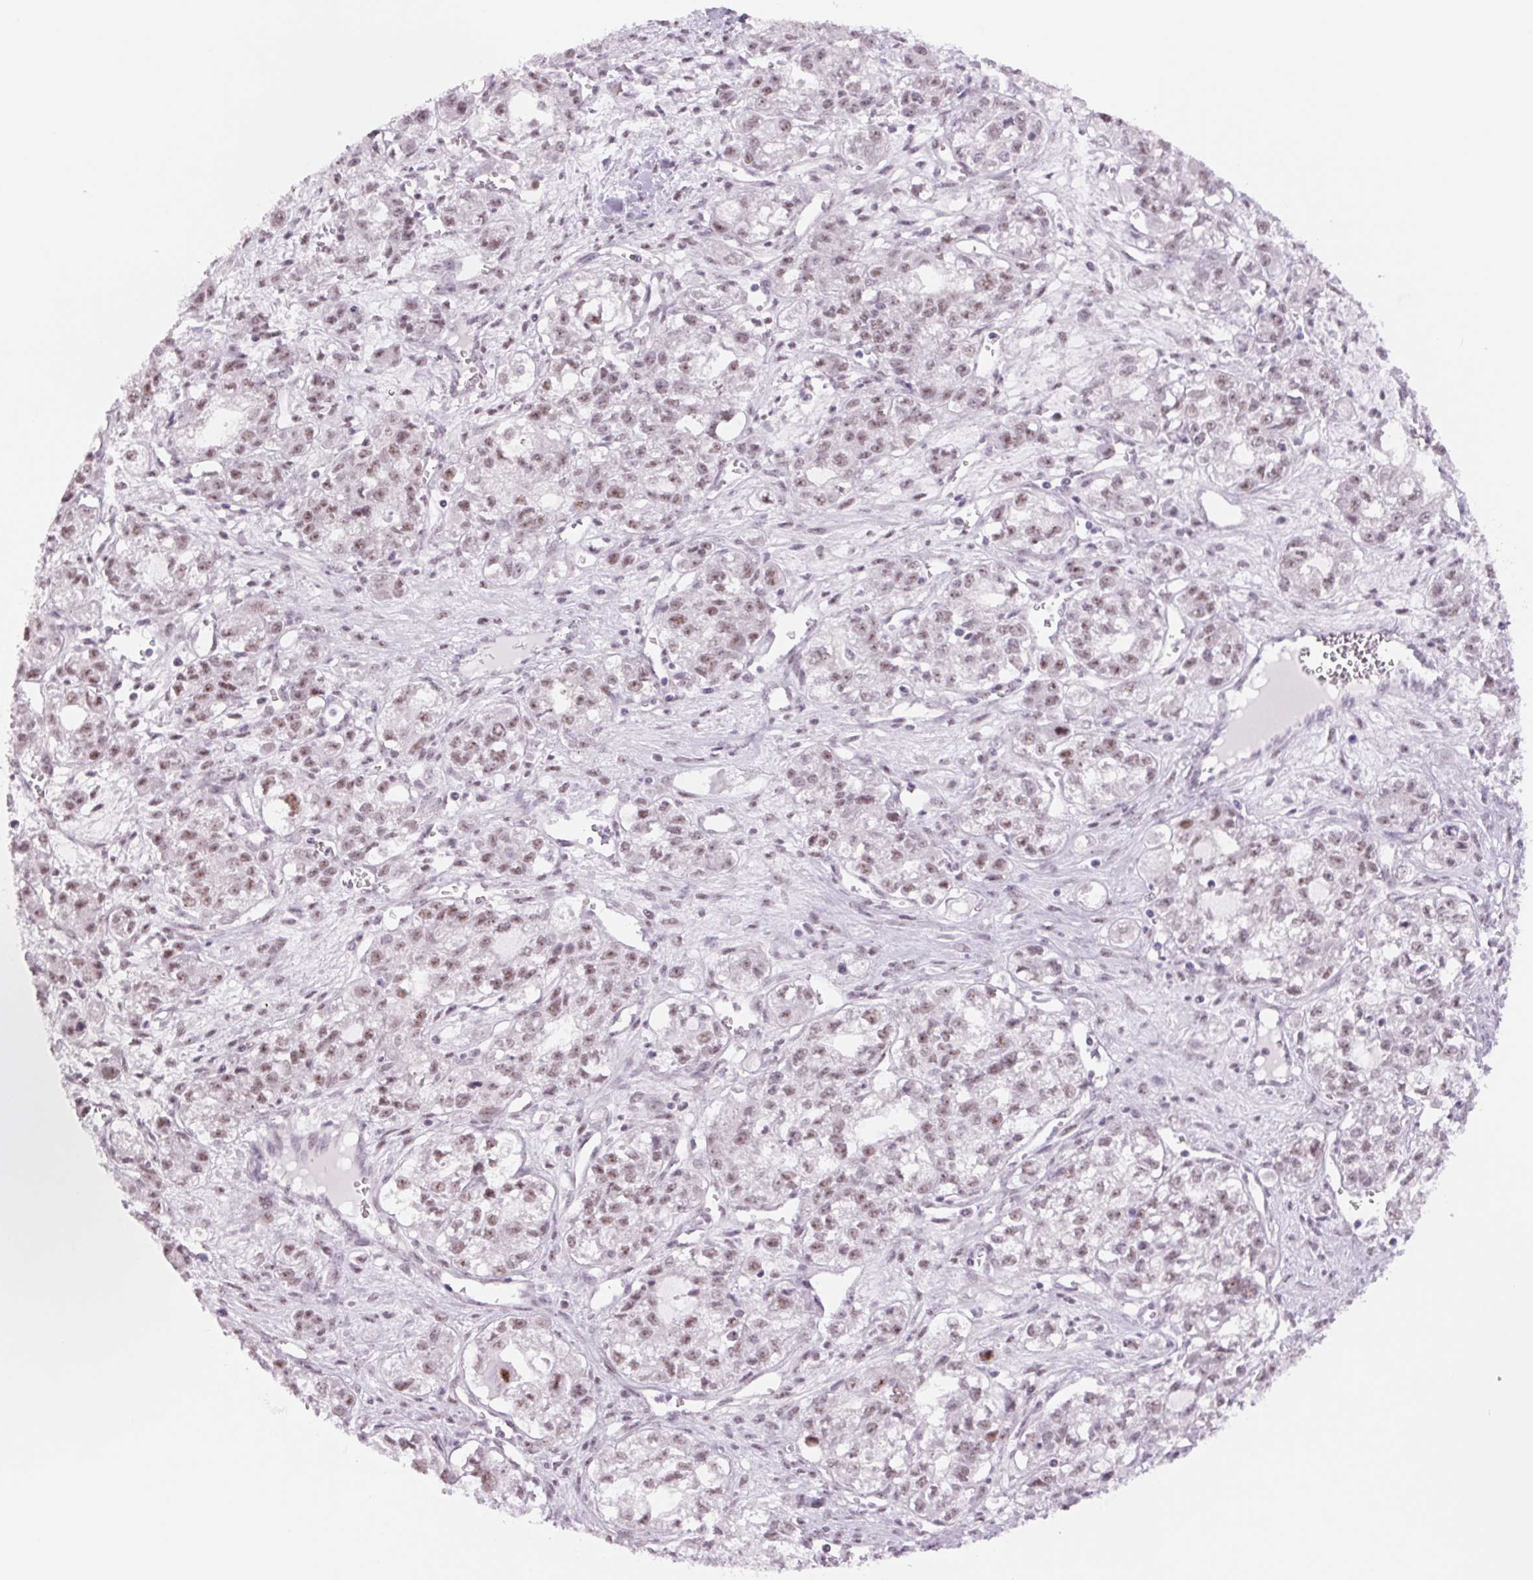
{"staining": {"intensity": "weak", "quantity": "25%-75%", "location": "nuclear"}, "tissue": "ovarian cancer", "cell_type": "Tumor cells", "image_type": "cancer", "snomed": [{"axis": "morphology", "description": "Carcinoma, endometroid"}, {"axis": "topography", "description": "Ovary"}], "caption": "Brown immunohistochemical staining in endometroid carcinoma (ovarian) reveals weak nuclear staining in about 25%-75% of tumor cells.", "gene": "ZC3H14", "patient": {"sex": "female", "age": 64}}